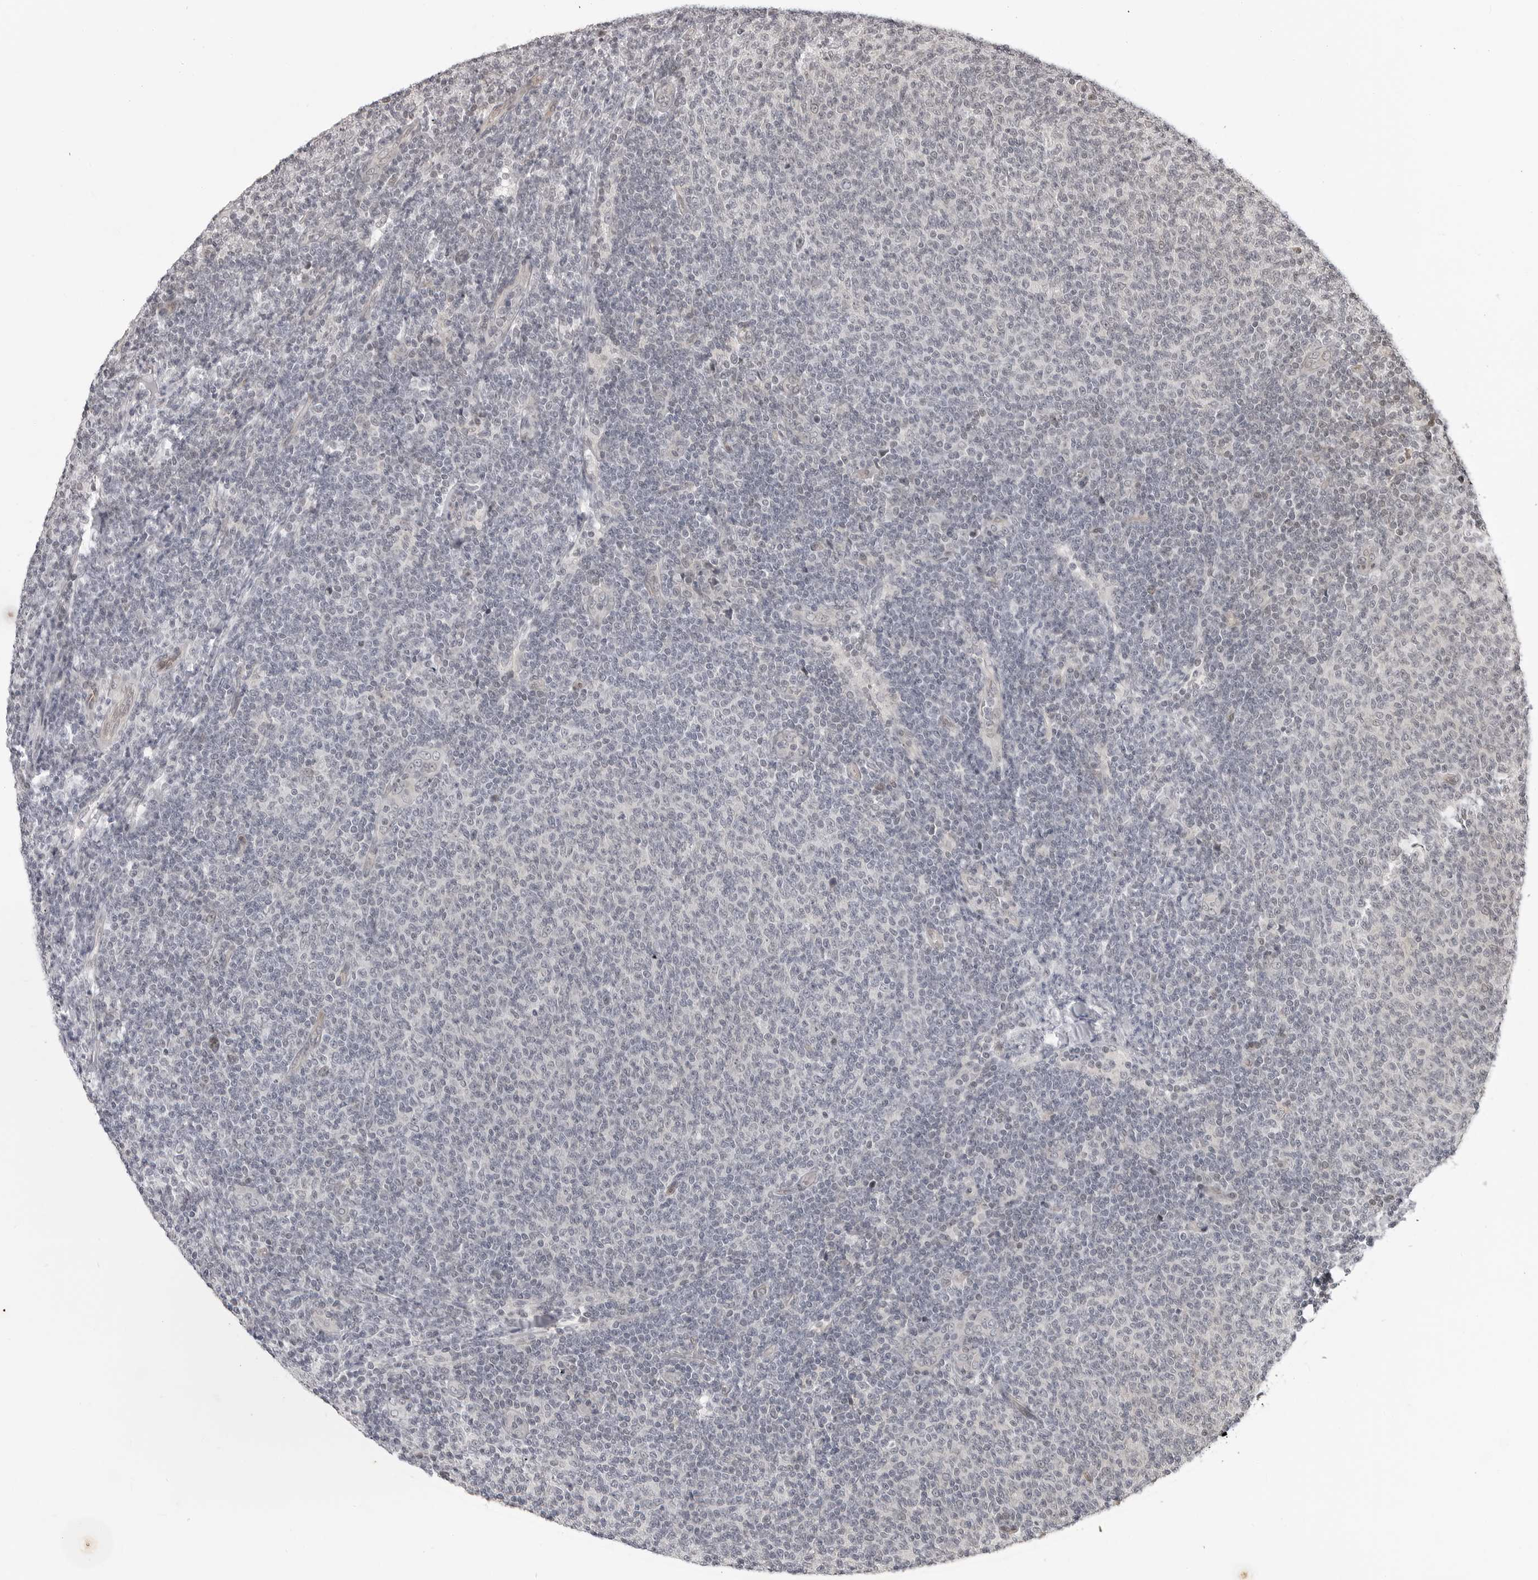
{"staining": {"intensity": "negative", "quantity": "none", "location": "none"}, "tissue": "lymphoma", "cell_type": "Tumor cells", "image_type": "cancer", "snomed": [{"axis": "morphology", "description": "Malignant lymphoma, non-Hodgkin's type, Low grade"}, {"axis": "topography", "description": "Lymph node"}], "caption": "IHC histopathology image of neoplastic tissue: human malignant lymphoma, non-Hodgkin's type (low-grade) stained with DAB (3,3'-diaminobenzidine) exhibits no significant protein expression in tumor cells. Nuclei are stained in blue.", "gene": "C8orf33", "patient": {"sex": "male", "age": 66}}